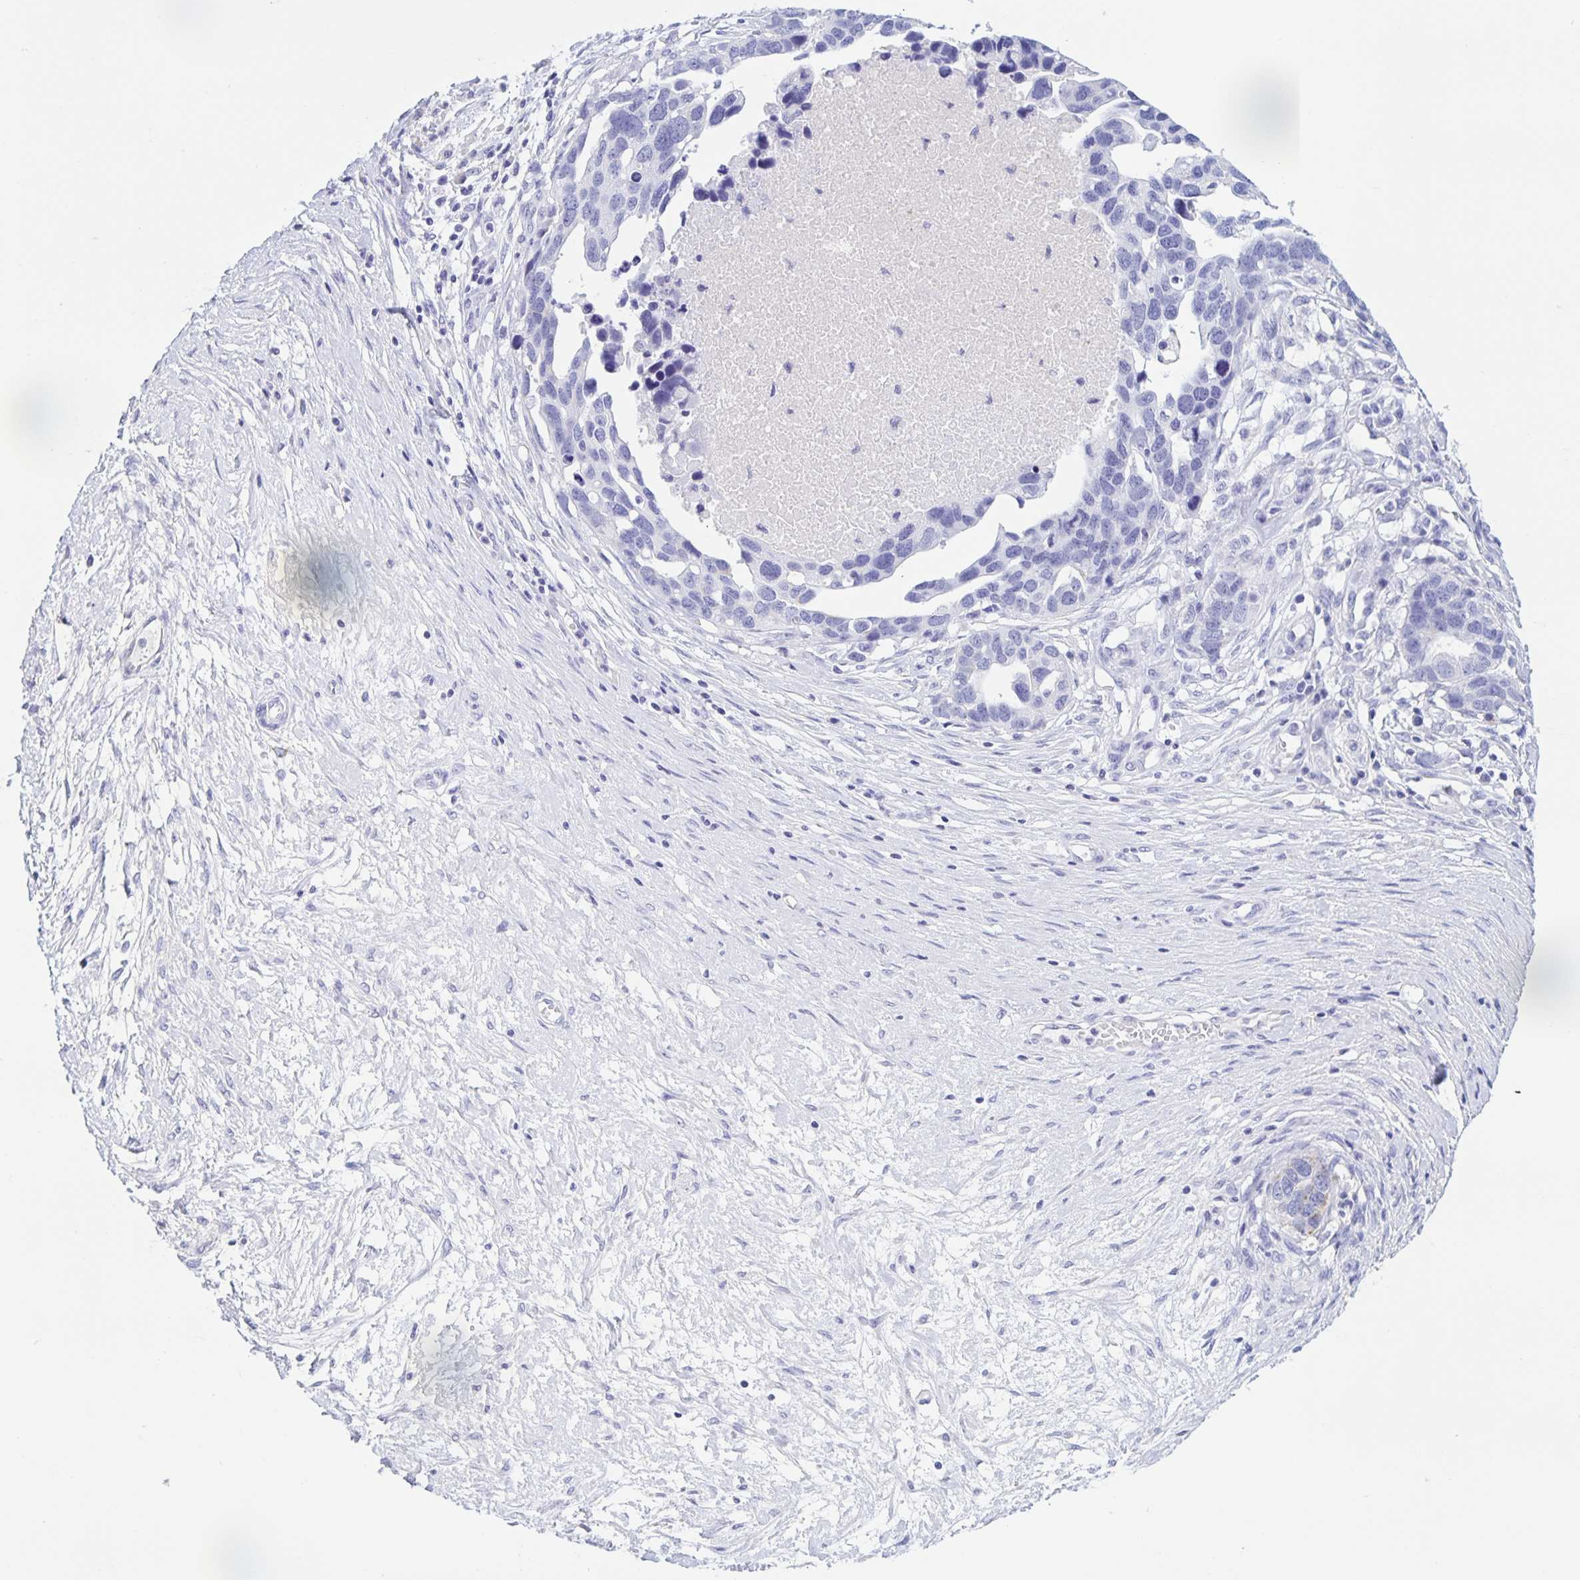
{"staining": {"intensity": "negative", "quantity": "none", "location": "none"}, "tissue": "ovarian cancer", "cell_type": "Tumor cells", "image_type": "cancer", "snomed": [{"axis": "morphology", "description": "Cystadenocarcinoma, serous, NOS"}, {"axis": "topography", "description": "Ovary"}], "caption": "This is an immunohistochemistry (IHC) photomicrograph of serous cystadenocarcinoma (ovarian). There is no positivity in tumor cells.", "gene": "DMBT1", "patient": {"sex": "female", "age": 54}}